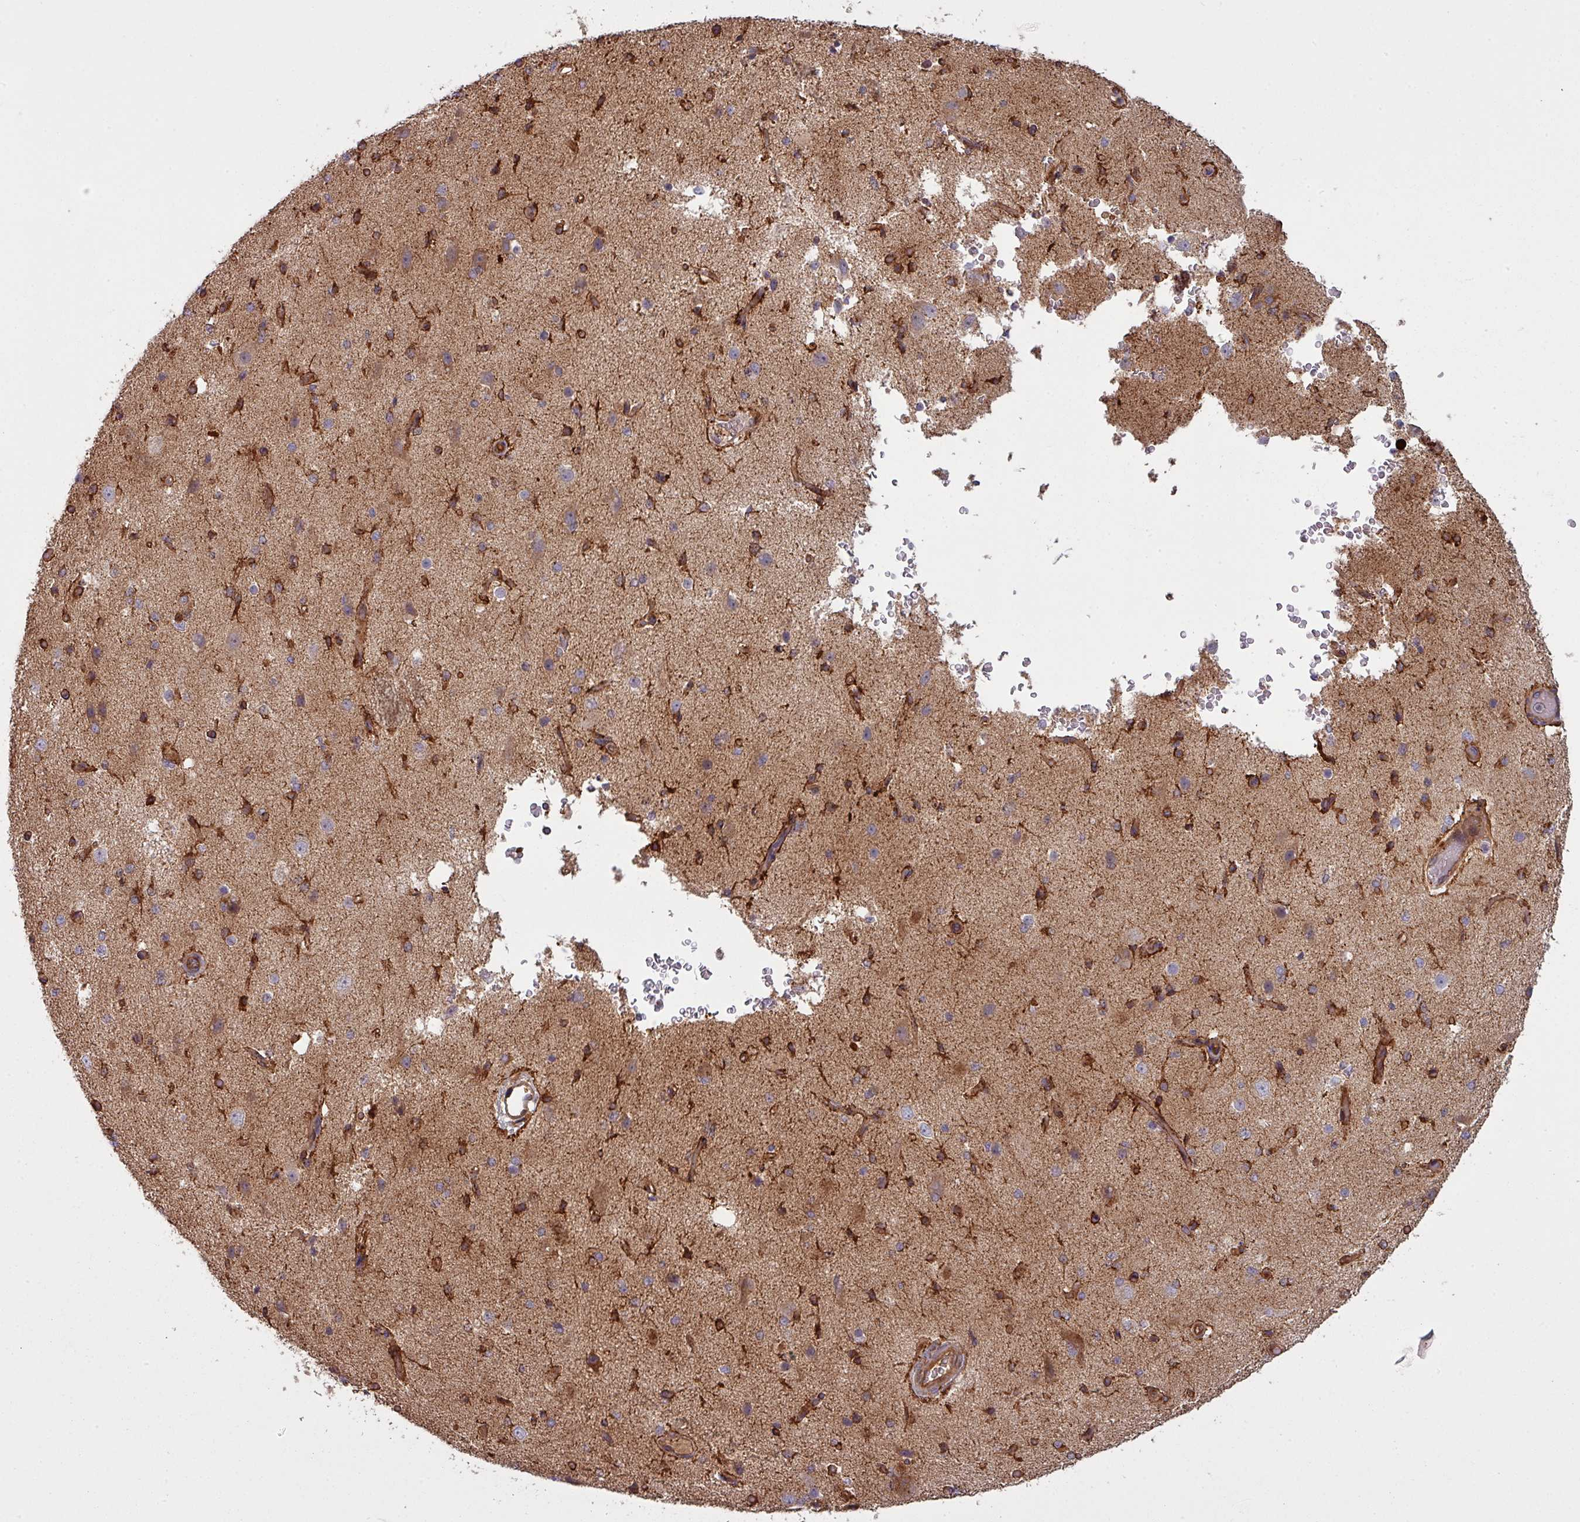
{"staining": {"intensity": "moderate", "quantity": "25%-75%", "location": "cytoplasmic/membranous"}, "tissue": "cerebral cortex", "cell_type": "Endothelial cells", "image_type": "normal", "snomed": [{"axis": "morphology", "description": "Normal tissue, NOS"}, {"axis": "morphology", "description": "Inflammation, NOS"}, {"axis": "topography", "description": "Cerebral cortex"}], "caption": "This micrograph shows normal cerebral cortex stained with IHC to label a protein in brown. The cytoplasmic/membranous of endothelial cells show moderate positivity for the protein. Nuclei are counter-stained blue.", "gene": "SNRNP25", "patient": {"sex": "male", "age": 6}}